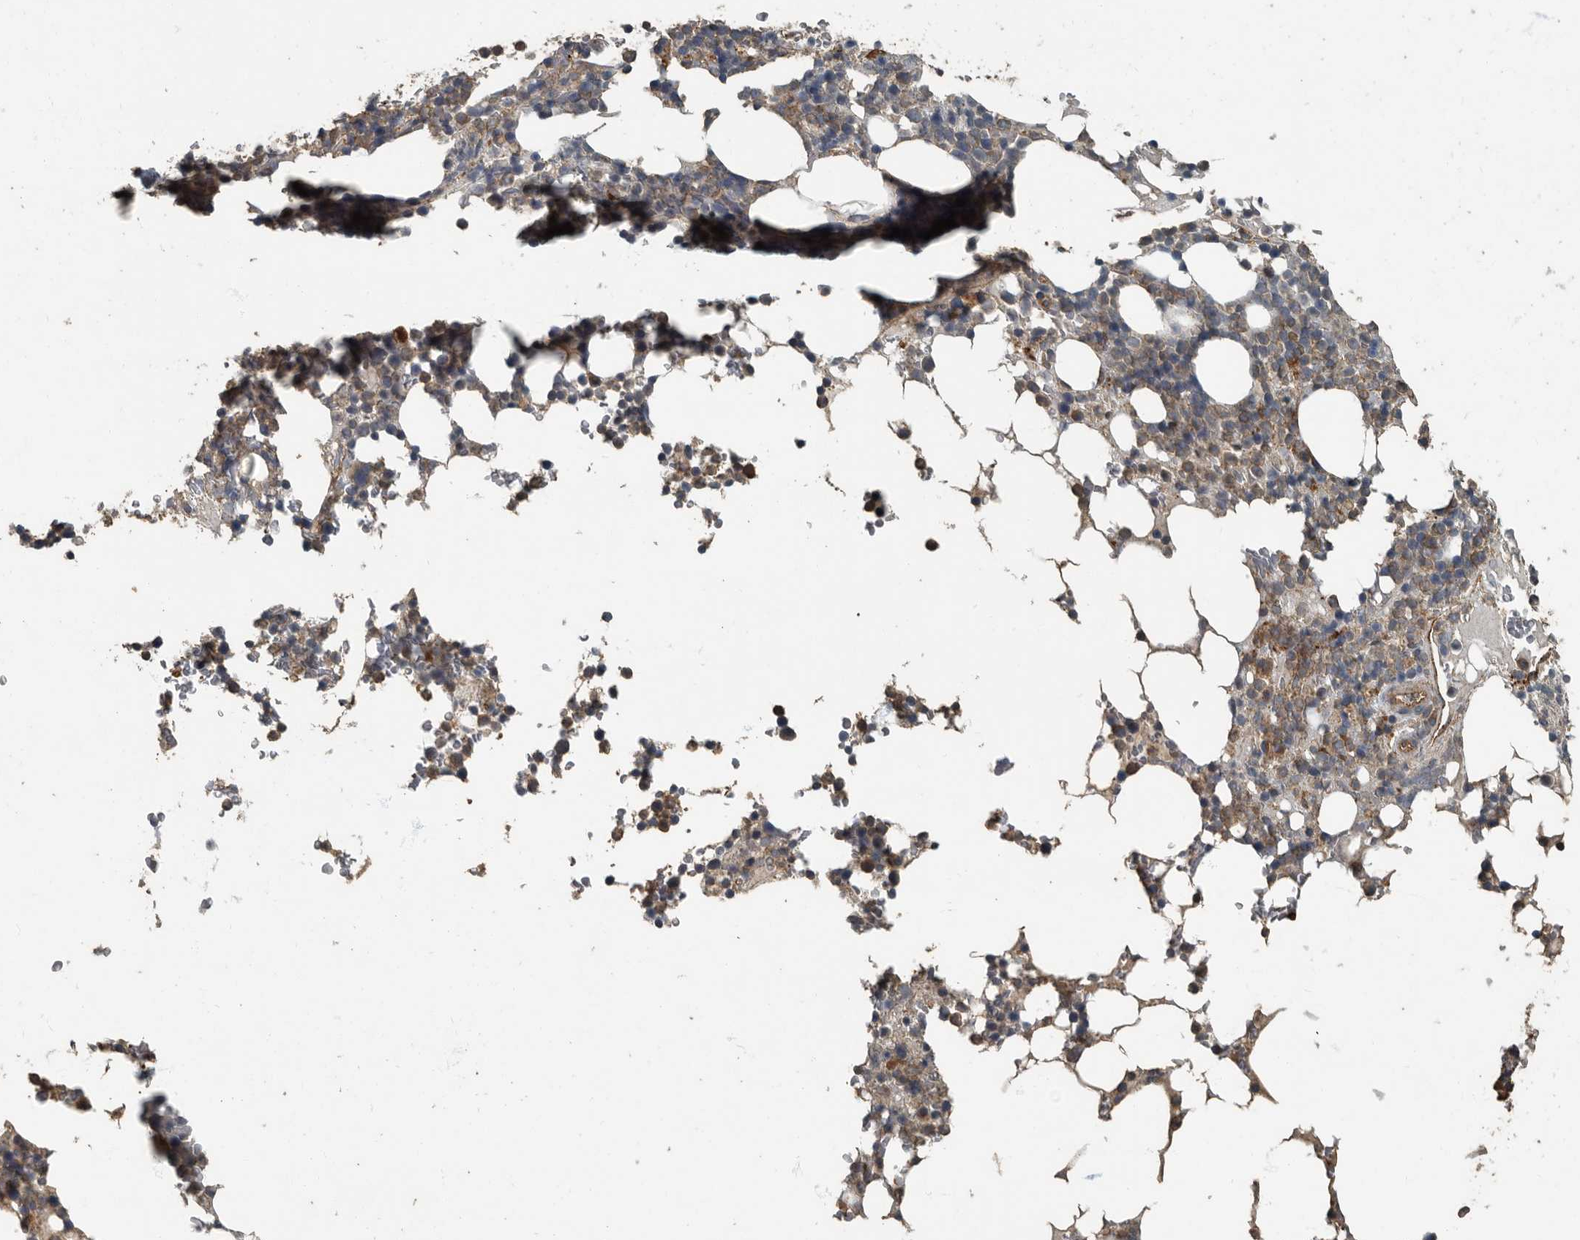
{"staining": {"intensity": "strong", "quantity": "<25%", "location": "cytoplasmic/membranous"}, "tissue": "bone marrow", "cell_type": "Hematopoietic cells", "image_type": "normal", "snomed": [{"axis": "morphology", "description": "Normal tissue, NOS"}, {"axis": "topography", "description": "Bone marrow"}], "caption": "Approximately <25% of hematopoietic cells in normal bone marrow exhibit strong cytoplasmic/membranous protein staining as visualized by brown immunohistochemical staining.", "gene": "IL15RA", "patient": {"sex": "male", "age": 58}}